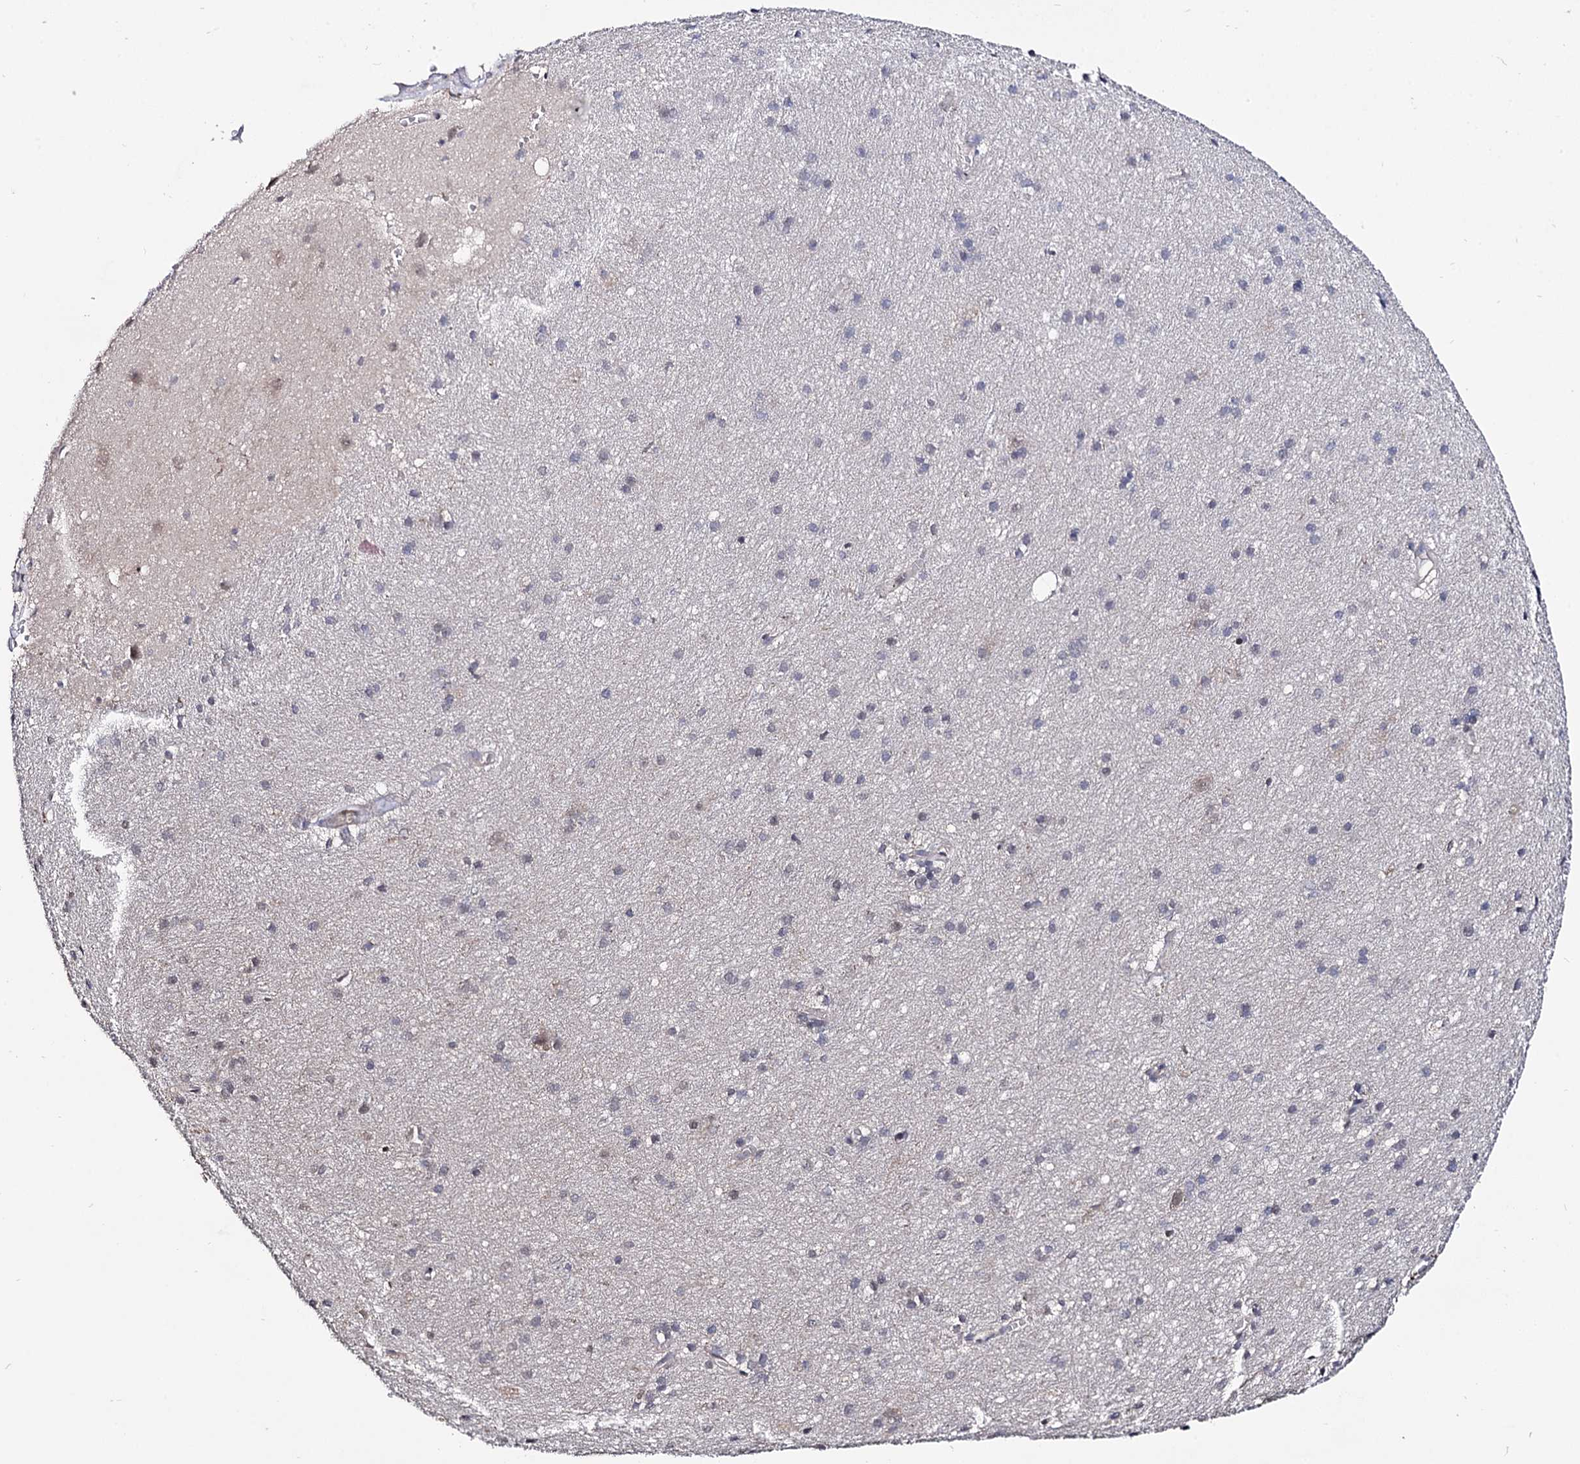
{"staining": {"intensity": "negative", "quantity": "none", "location": "none"}, "tissue": "cerebral cortex", "cell_type": "Endothelial cells", "image_type": "normal", "snomed": [{"axis": "morphology", "description": "Normal tissue, NOS"}, {"axis": "topography", "description": "Cerebral cortex"}], "caption": "A high-resolution image shows immunohistochemistry staining of unremarkable cerebral cortex, which shows no significant expression in endothelial cells.", "gene": "MICAL2", "patient": {"sex": "male", "age": 54}}